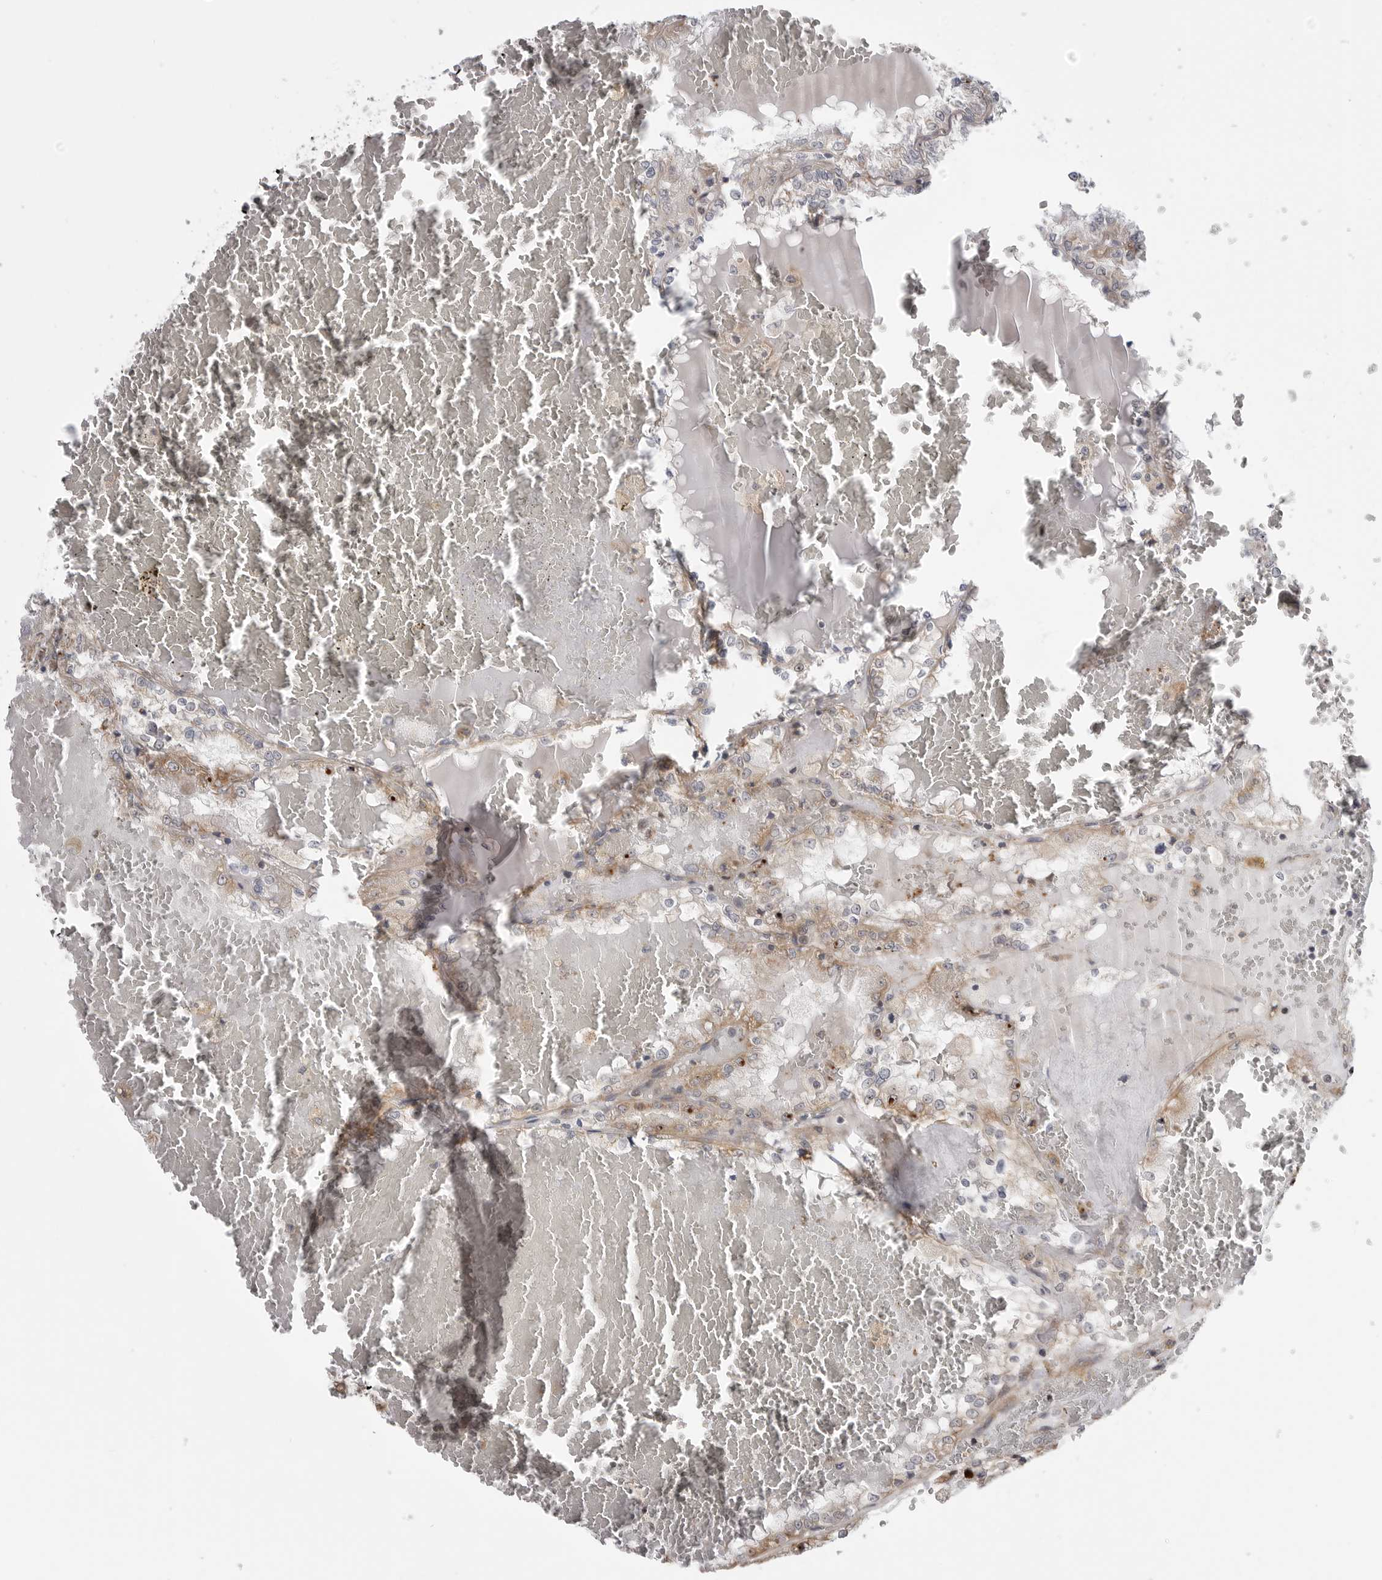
{"staining": {"intensity": "weak", "quantity": "25%-75%", "location": "cytoplasmic/membranous"}, "tissue": "renal cancer", "cell_type": "Tumor cells", "image_type": "cancer", "snomed": [{"axis": "morphology", "description": "Adenocarcinoma, NOS"}, {"axis": "topography", "description": "Kidney"}], "caption": "A micrograph showing weak cytoplasmic/membranous staining in about 25%-75% of tumor cells in renal cancer, as visualized by brown immunohistochemical staining.", "gene": "SCP2", "patient": {"sex": "female", "age": 56}}